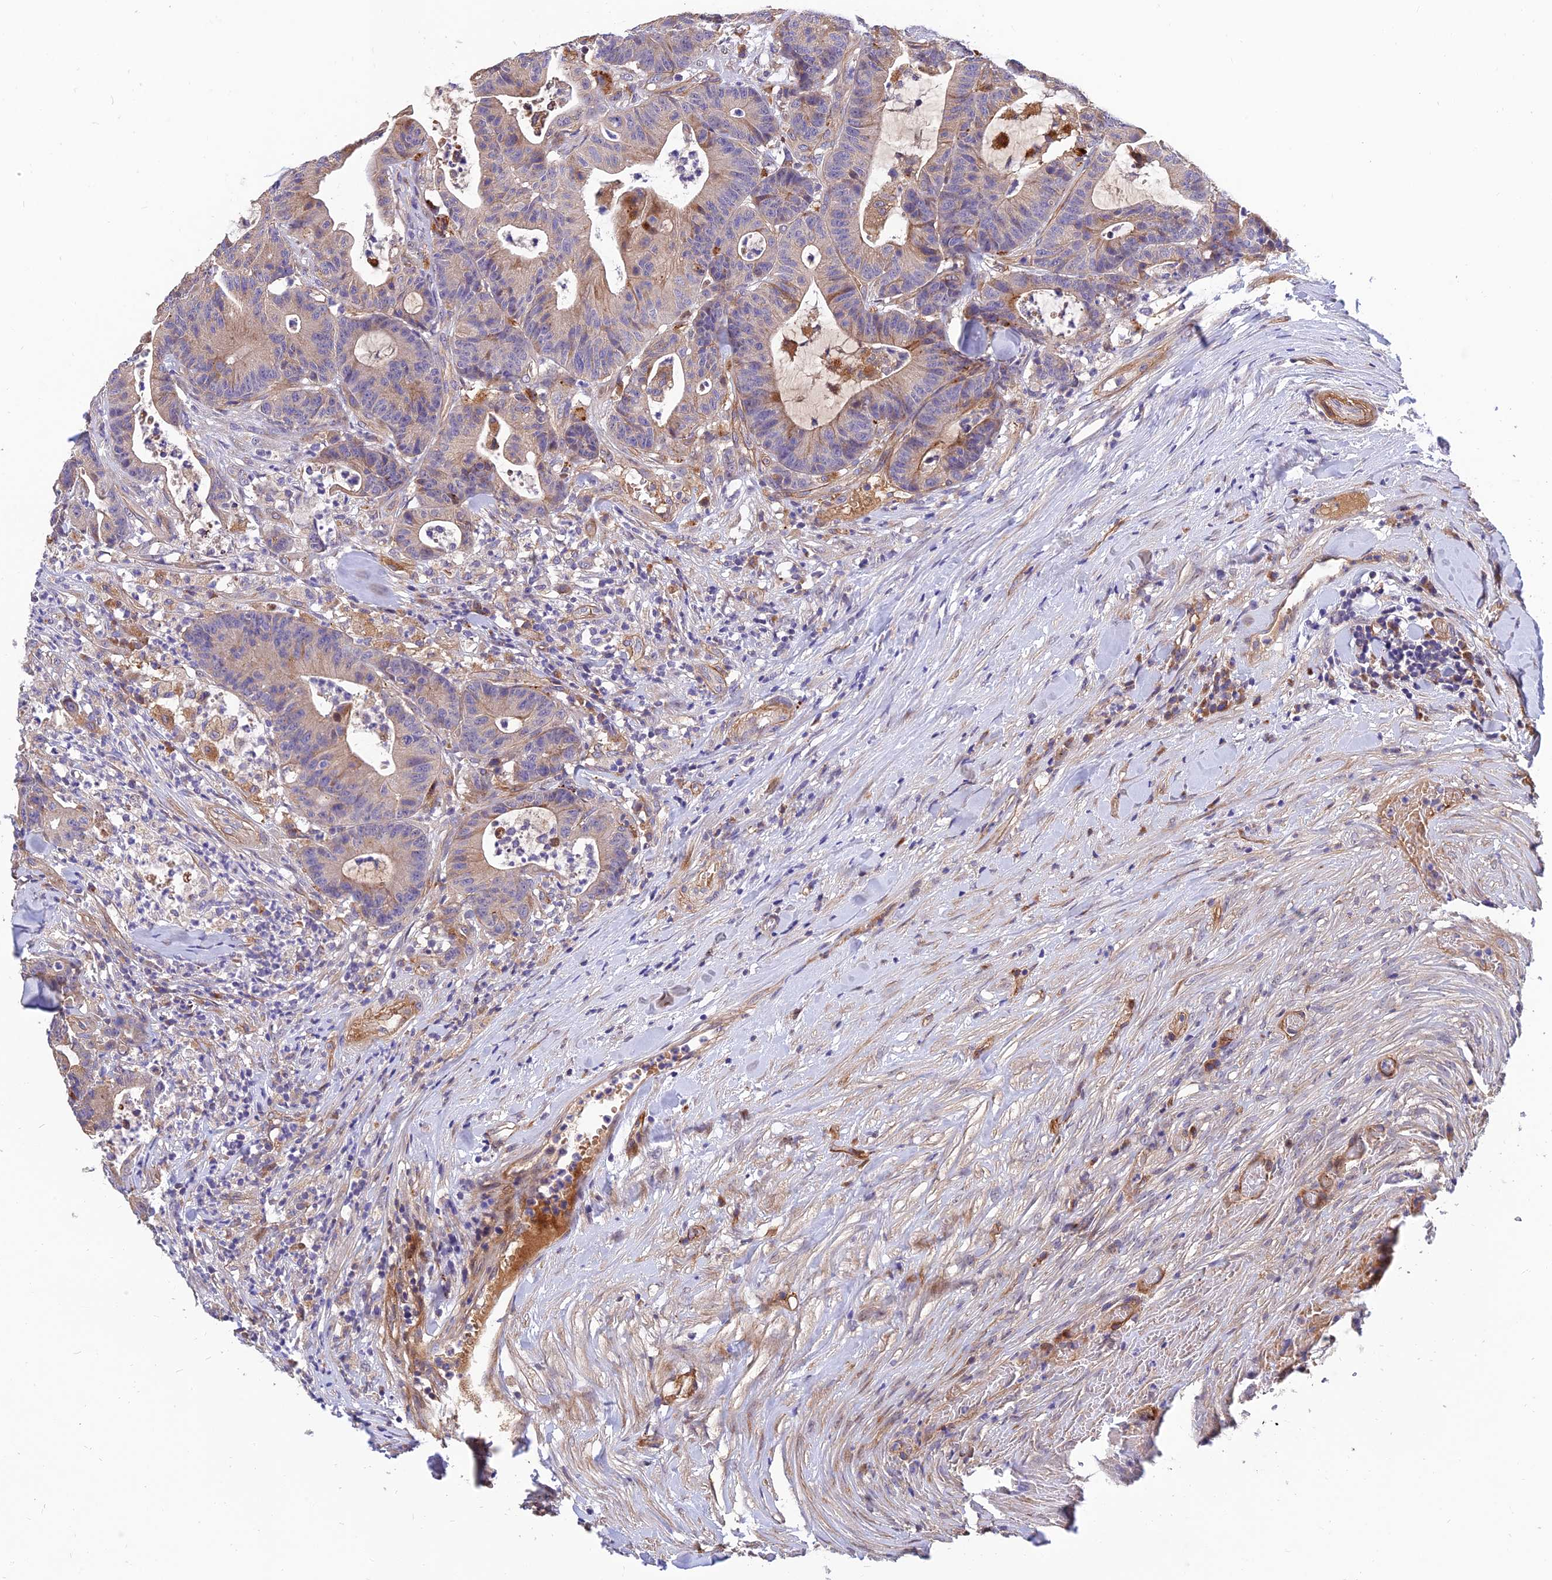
{"staining": {"intensity": "weak", "quantity": "<25%", "location": "cytoplasmic/membranous"}, "tissue": "colorectal cancer", "cell_type": "Tumor cells", "image_type": "cancer", "snomed": [{"axis": "morphology", "description": "Adenocarcinoma, NOS"}, {"axis": "topography", "description": "Colon"}], "caption": "Immunohistochemistry of human colorectal cancer (adenocarcinoma) shows no staining in tumor cells. (DAB immunohistochemistry (IHC), high magnification).", "gene": "MRPL35", "patient": {"sex": "female", "age": 84}}